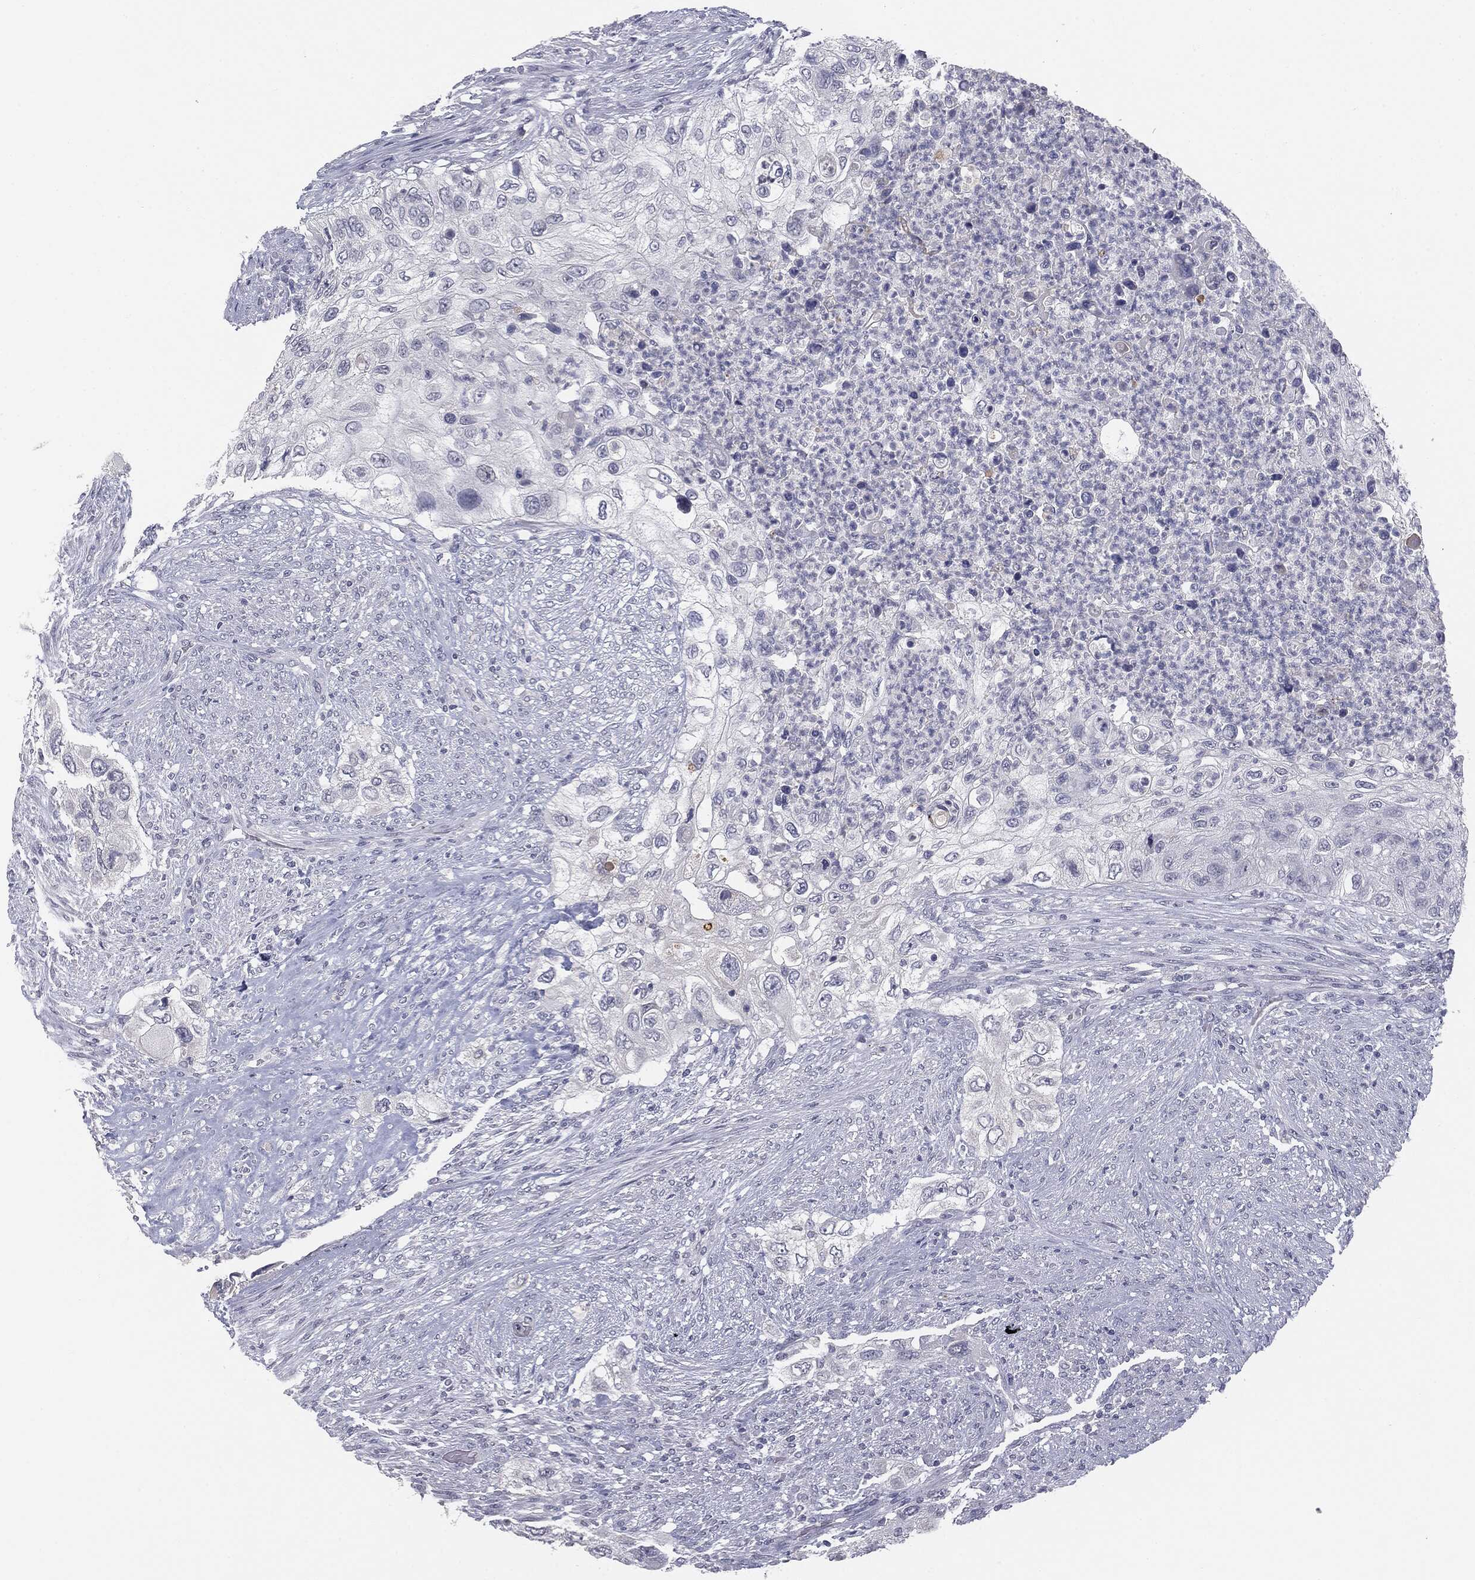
{"staining": {"intensity": "negative", "quantity": "none", "location": "none"}, "tissue": "urothelial cancer", "cell_type": "Tumor cells", "image_type": "cancer", "snomed": [{"axis": "morphology", "description": "Urothelial carcinoma, High grade"}, {"axis": "topography", "description": "Urinary bladder"}], "caption": "Immunohistochemistry micrograph of neoplastic tissue: human urothelial carcinoma (high-grade) stained with DAB exhibits no significant protein expression in tumor cells.", "gene": "MUC1", "patient": {"sex": "female", "age": 60}}